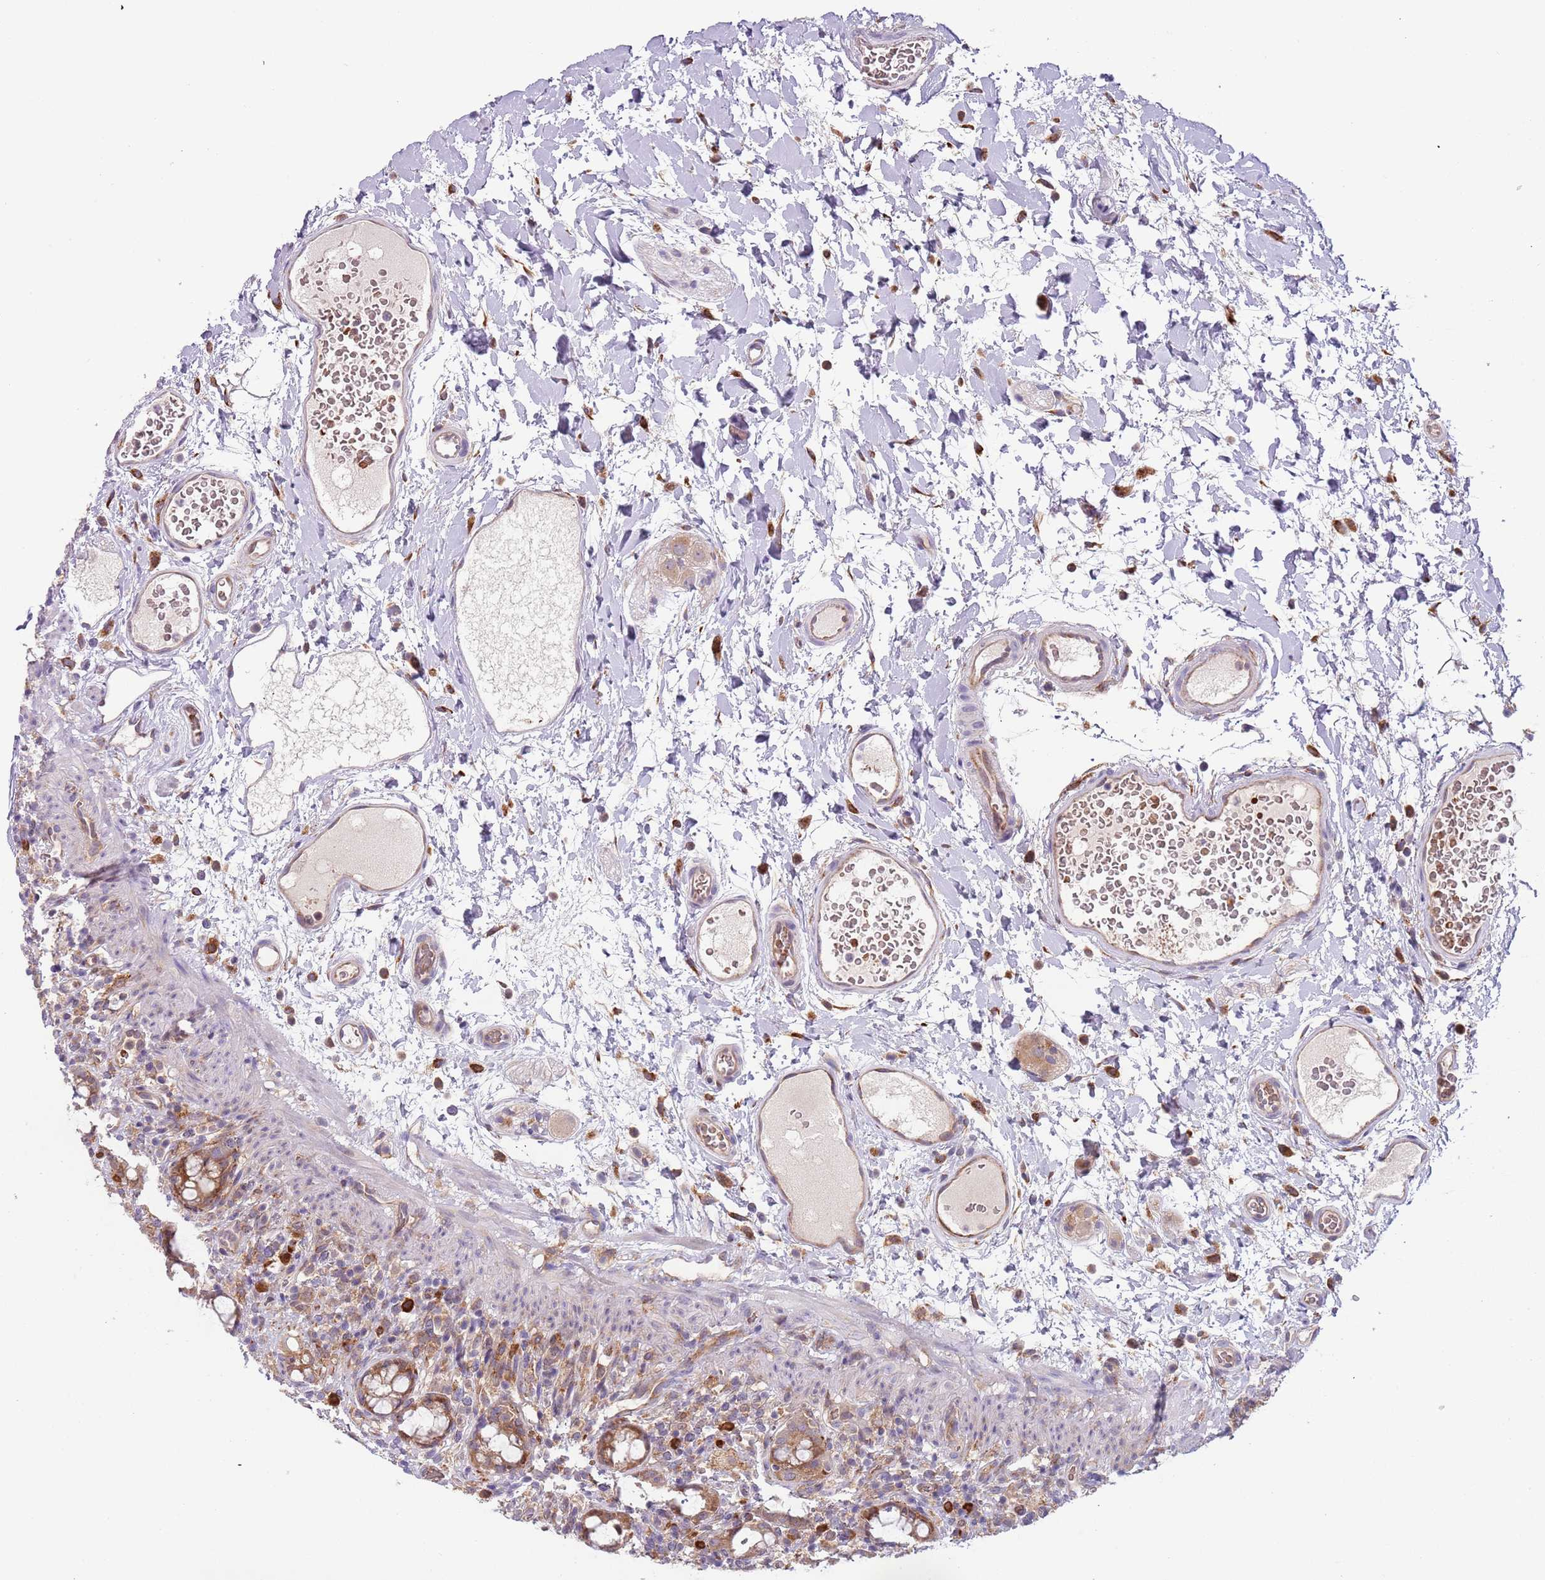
{"staining": {"intensity": "moderate", "quantity": ">75%", "location": "cytoplasmic/membranous"}, "tissue": "rectum", "cell_type": "Glandular cells", "image_type": "normal", "snomed": [{"axis": "morphology", "description": "Normal tissue, NOS"}, {"axis": "topography", "description": "Rectum"}], "caption": "Moderate cytoplasmic/membranous protein expression is appreciated in approximately >75% of glandular cells in rectum. (DAB (3,3'-diaminobenzidine) = brown stain, brightfield microscopy at high magnification).", "gene": "VWCE", "patient": {"sex": "female", "age": 57}}